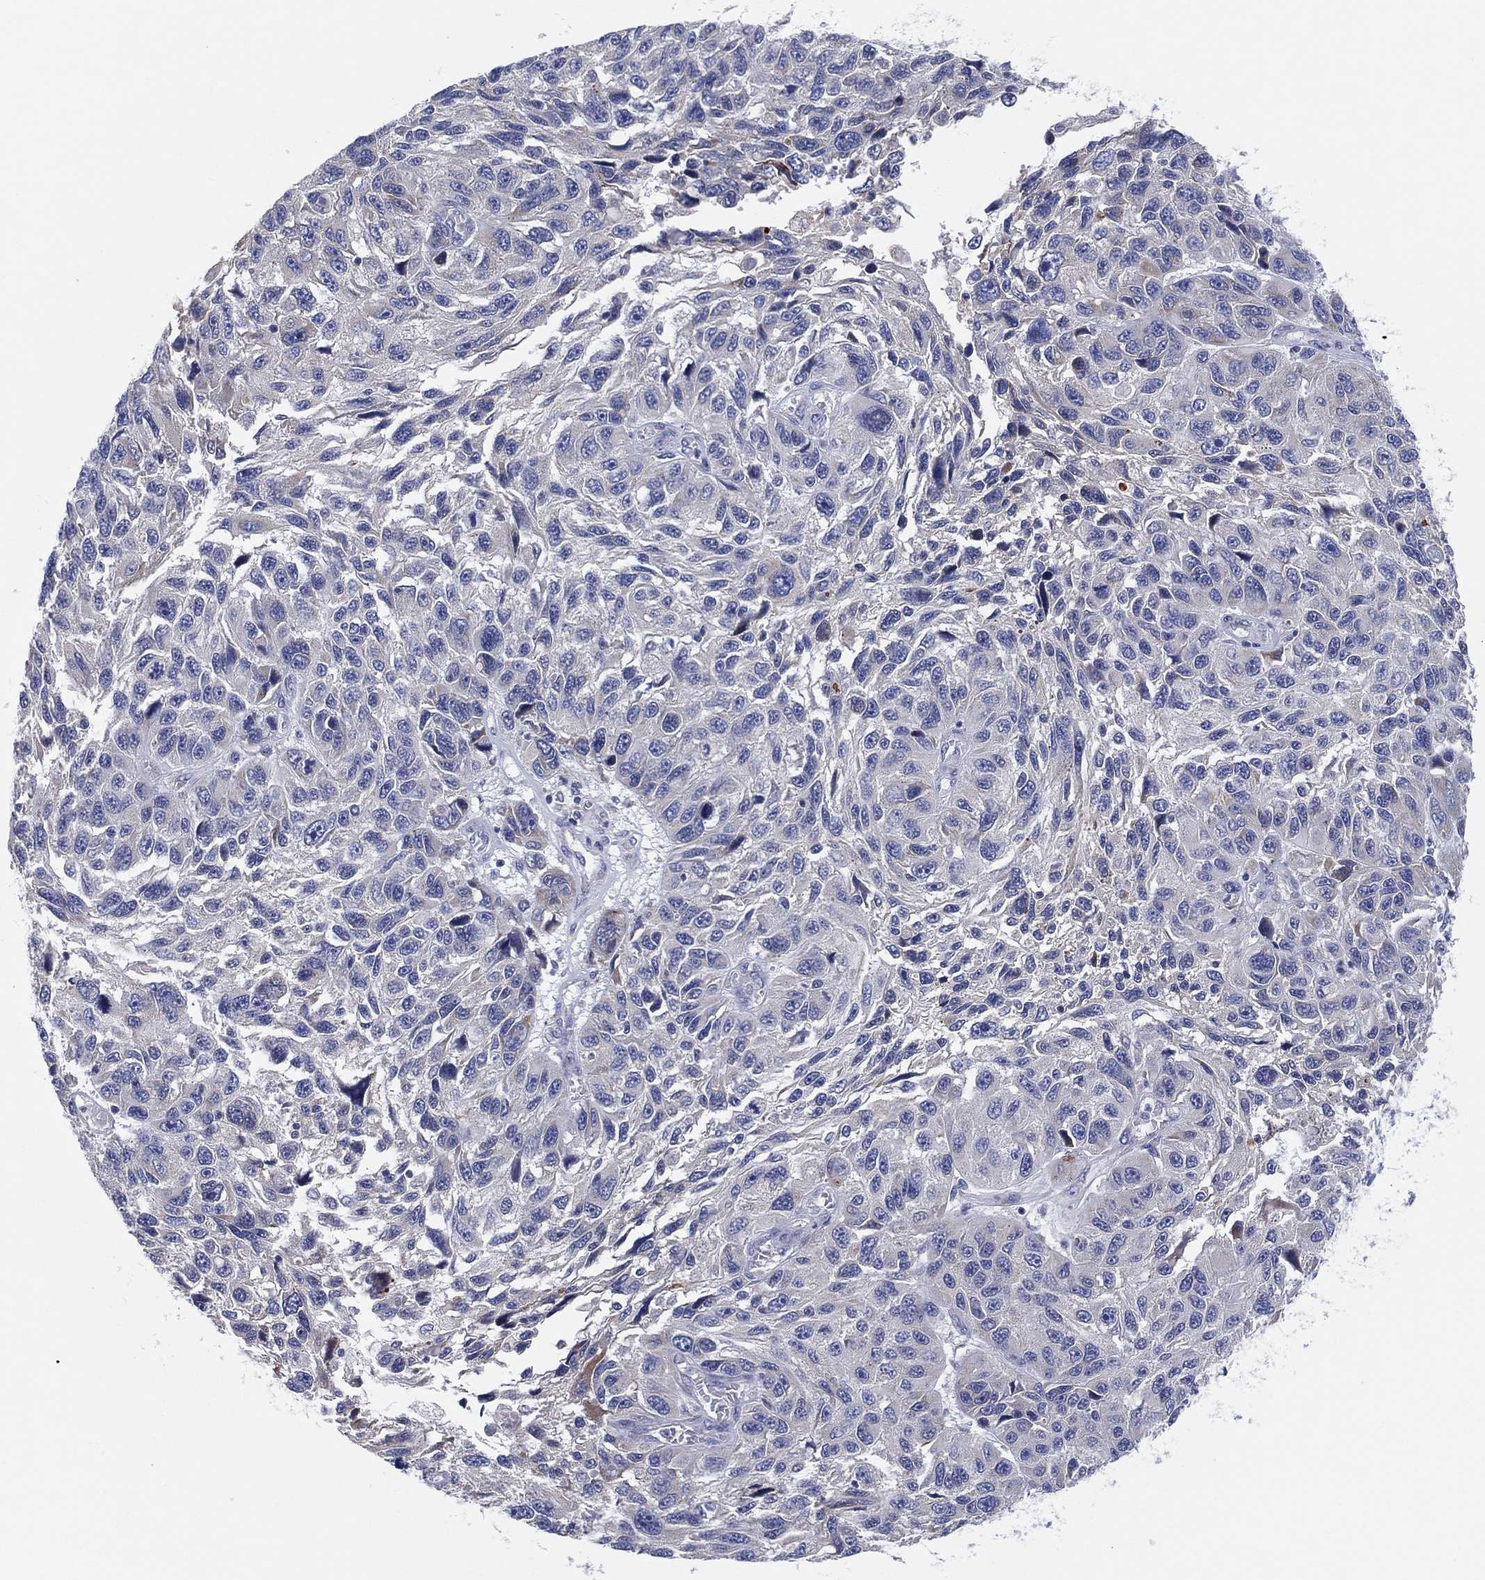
{"staining": {"intensity": "negative", "quantity": "none", "location": "none"}, "tissue": "melanoma", "cell_type": "Tumor cells", "image_type": "cancer", "snomed": [{"axis": "morphology", "description": "Malignant melanoma, NOS"}, {"axis": "topography", "description": "Skin"}], "caption": "Melanoma was stained to show a protein in brown. There is no significant staining in tumor cells.", "gene": "TMEM40", "patient": {"sex": "male", "age": 53}}